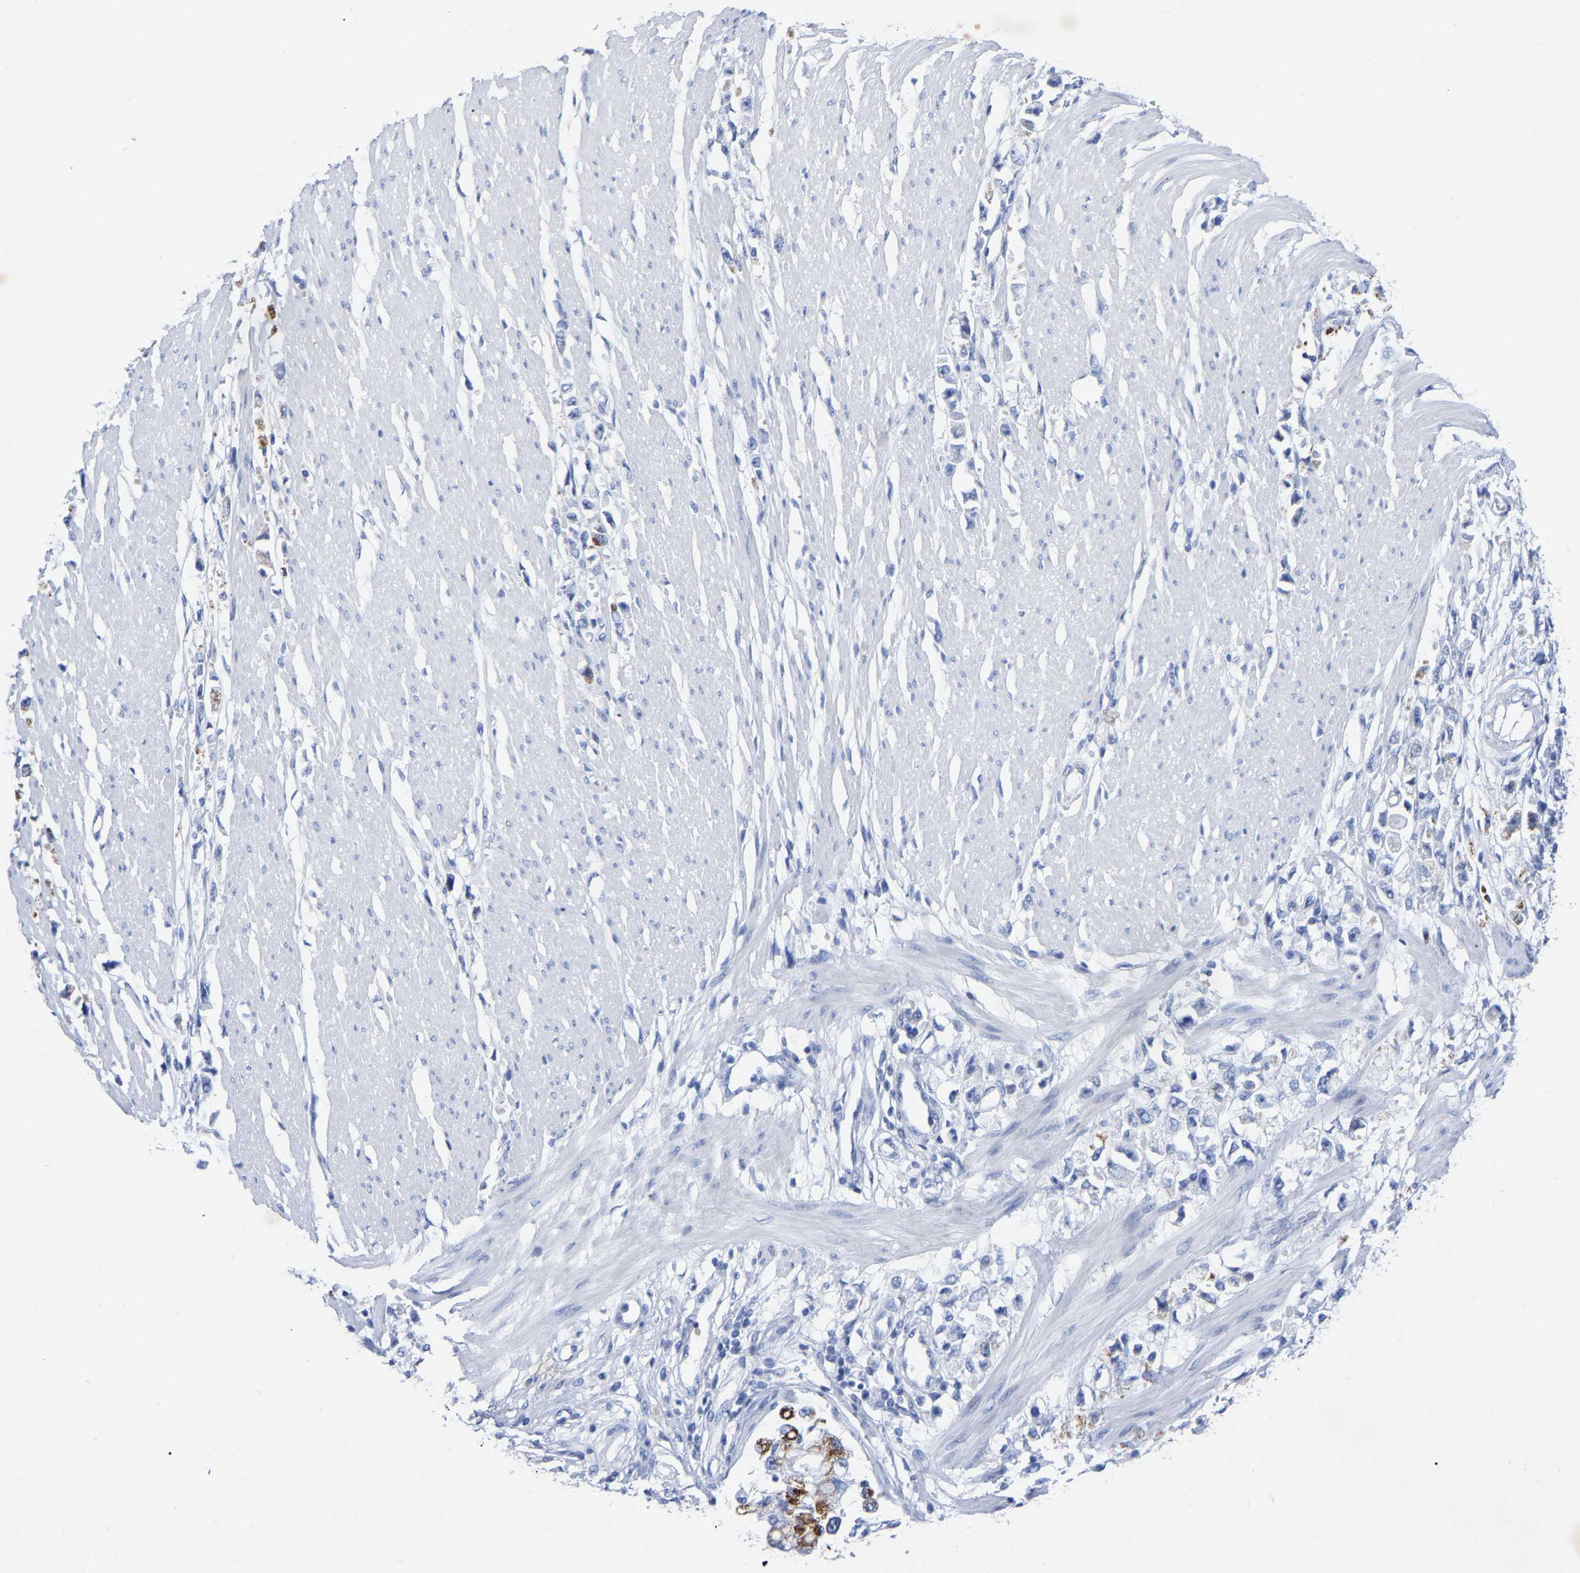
{"staining": {"intensity": "moderate", "quantity": "<25%", "location": "cytoplasmic/membranous"}, "tissue": "stomach cancer", "cell_type": "Tumor cells", "image_type": "cancer", "snomed": [{"axis": "morphology", "description": "Adenocarcinoma, NOS"}, {"axis": "topography", "description": "Stomach"}], "caption": "This photomicrograph shows immunohistochemistry (IHC) staining of stomach cancer (adenocarcinoma), with low moderate cytoplasmic/membranous expression in about <25% of tumor cells.", "gene": "ZNF629", "patient": {"sex": "female", "age": 59}}